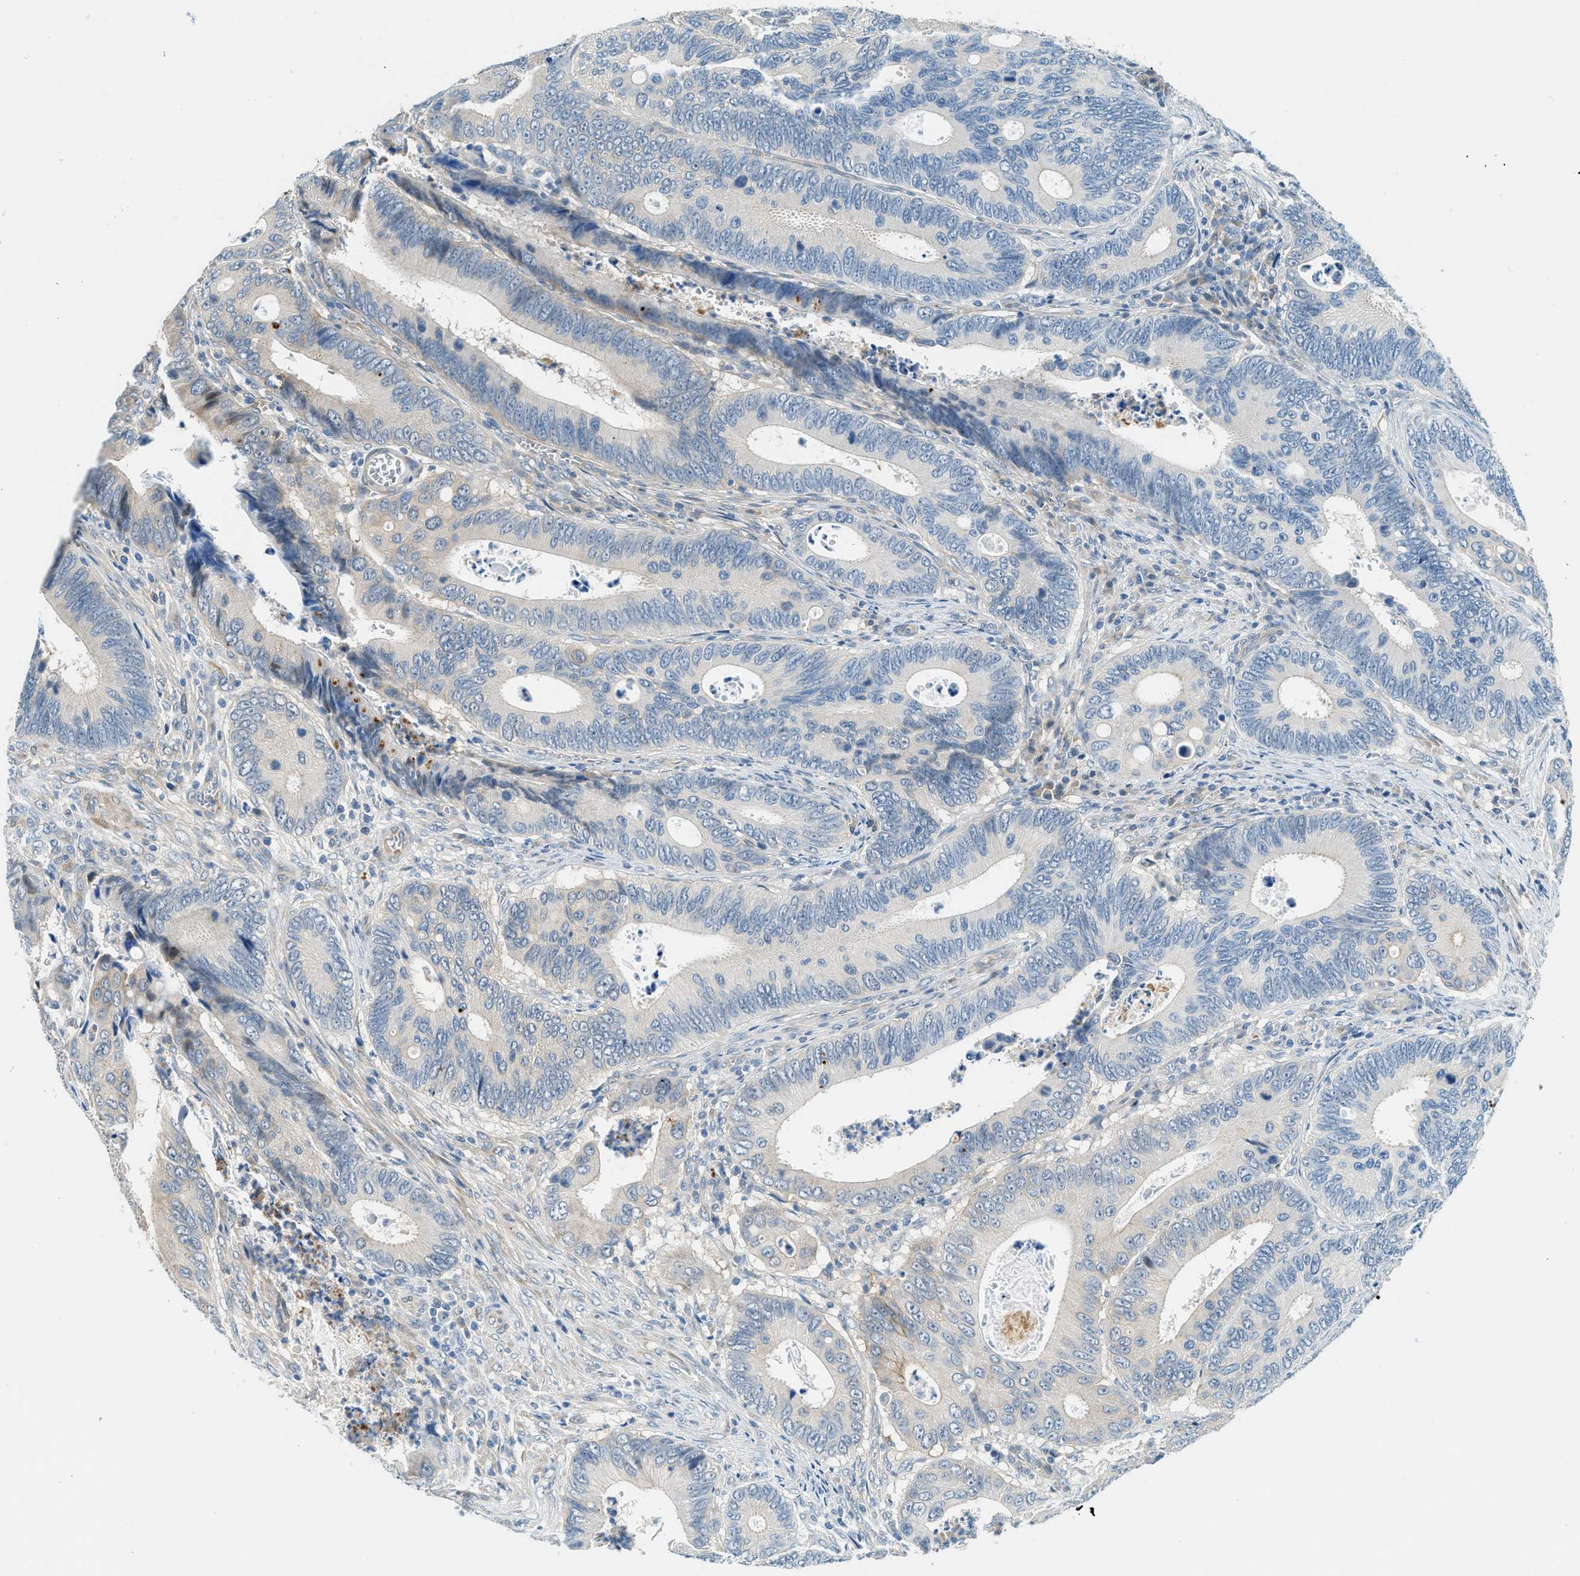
{"staining": {"intensity": "negative", "quantity": "none", "location": "none"}, "tissue": "colorectal cancer", "cell_type": "Tumor cells", "image_type": "cancer", "snomed": [{"axis": "morphology", "description": "Inflammation, NOS"}, {"axis": "morphology", "description": "Adenocarcinoma, NOS"}, {"axis": "topography", "description": "Colon"}], "caption": "Immunohistochemical staining of human colorectal cancer demonstrates no significant expression in tumor cells.", "gene": "ZNF367", "patient": {"sex": "male", "age": 72}}